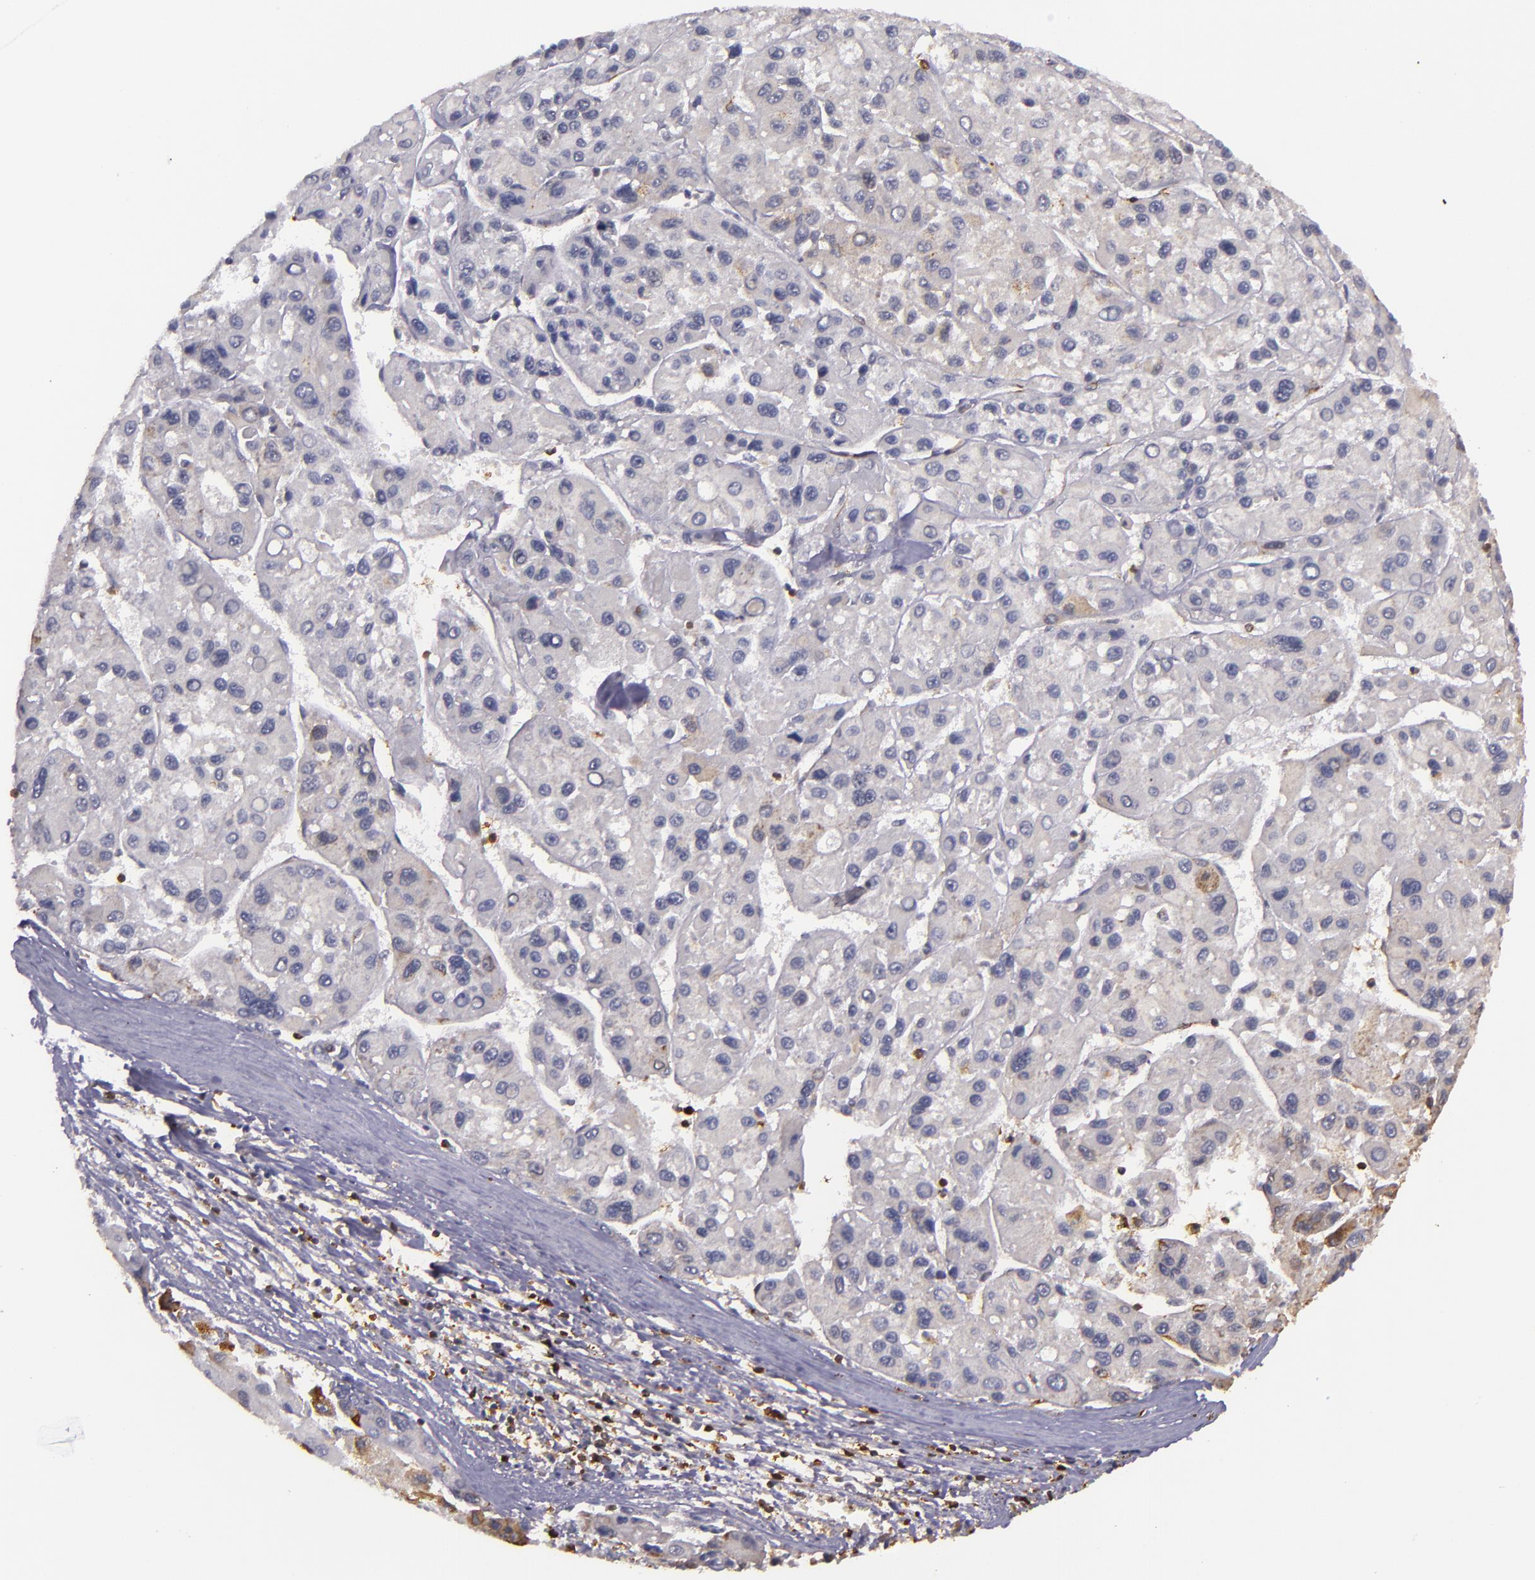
{"staining": {"intensity": "weak", "quantity": "<25%", "location": "cytoplasmic/membranous"}, "tissue": "liver cancer", "cell_type": "Tumor cells", "image_type": "cancer", "snomed": [{"axis": "morphology", "description": "Carcinoma, Hepatocellular, NOS"}, {"axis": "topography", "description": "Liver"}], "caption": "Immunohistochemistry image of liver cancer (hepatocellular carcinoma) stained for a protein (brown), which displays no expression in tumor cells.", "gene": "SLC9A3R1", "patient": {"sex": "male", "age": 64}}